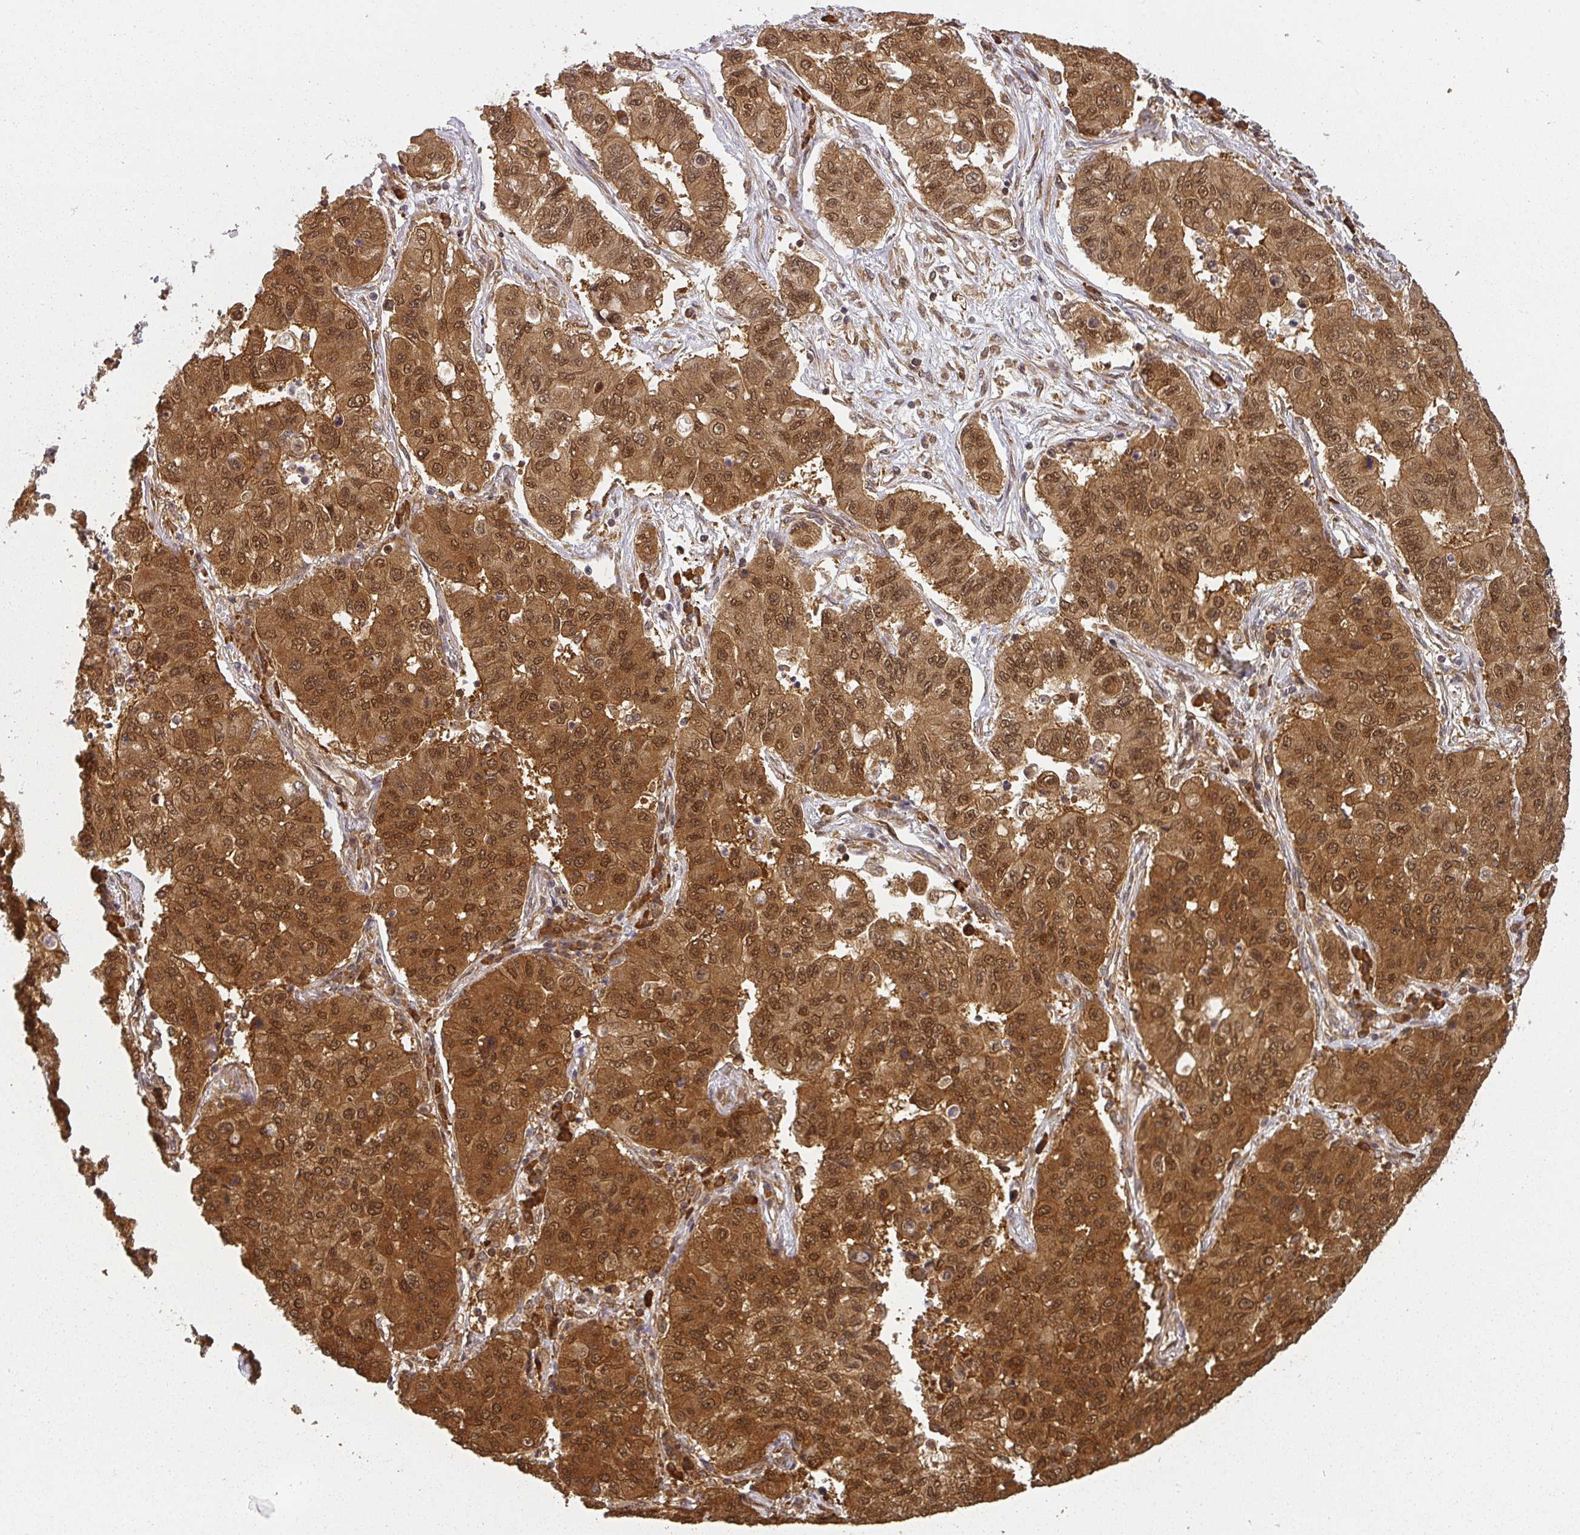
{"staining": {"intensity": "strong", "quantity": ">75%", "location": "cytoplasmic/membranous,nuclear"}, "tissue": "lung cancer", "cell_type": "Tumor cells", "image_type": "cancer", "snomed": [{"axis": "morphology", "description": "Squamous cell carcinoma, NOS"}, {"axis": "topography", "description": "Lung"}], "caption": "Squamous cell carcinoma (lung) stained with a protein marker exhibits strong staining in tumor cells.", "gene": "PPP6R3", "patient": {"sex": "male", "age": 74}}